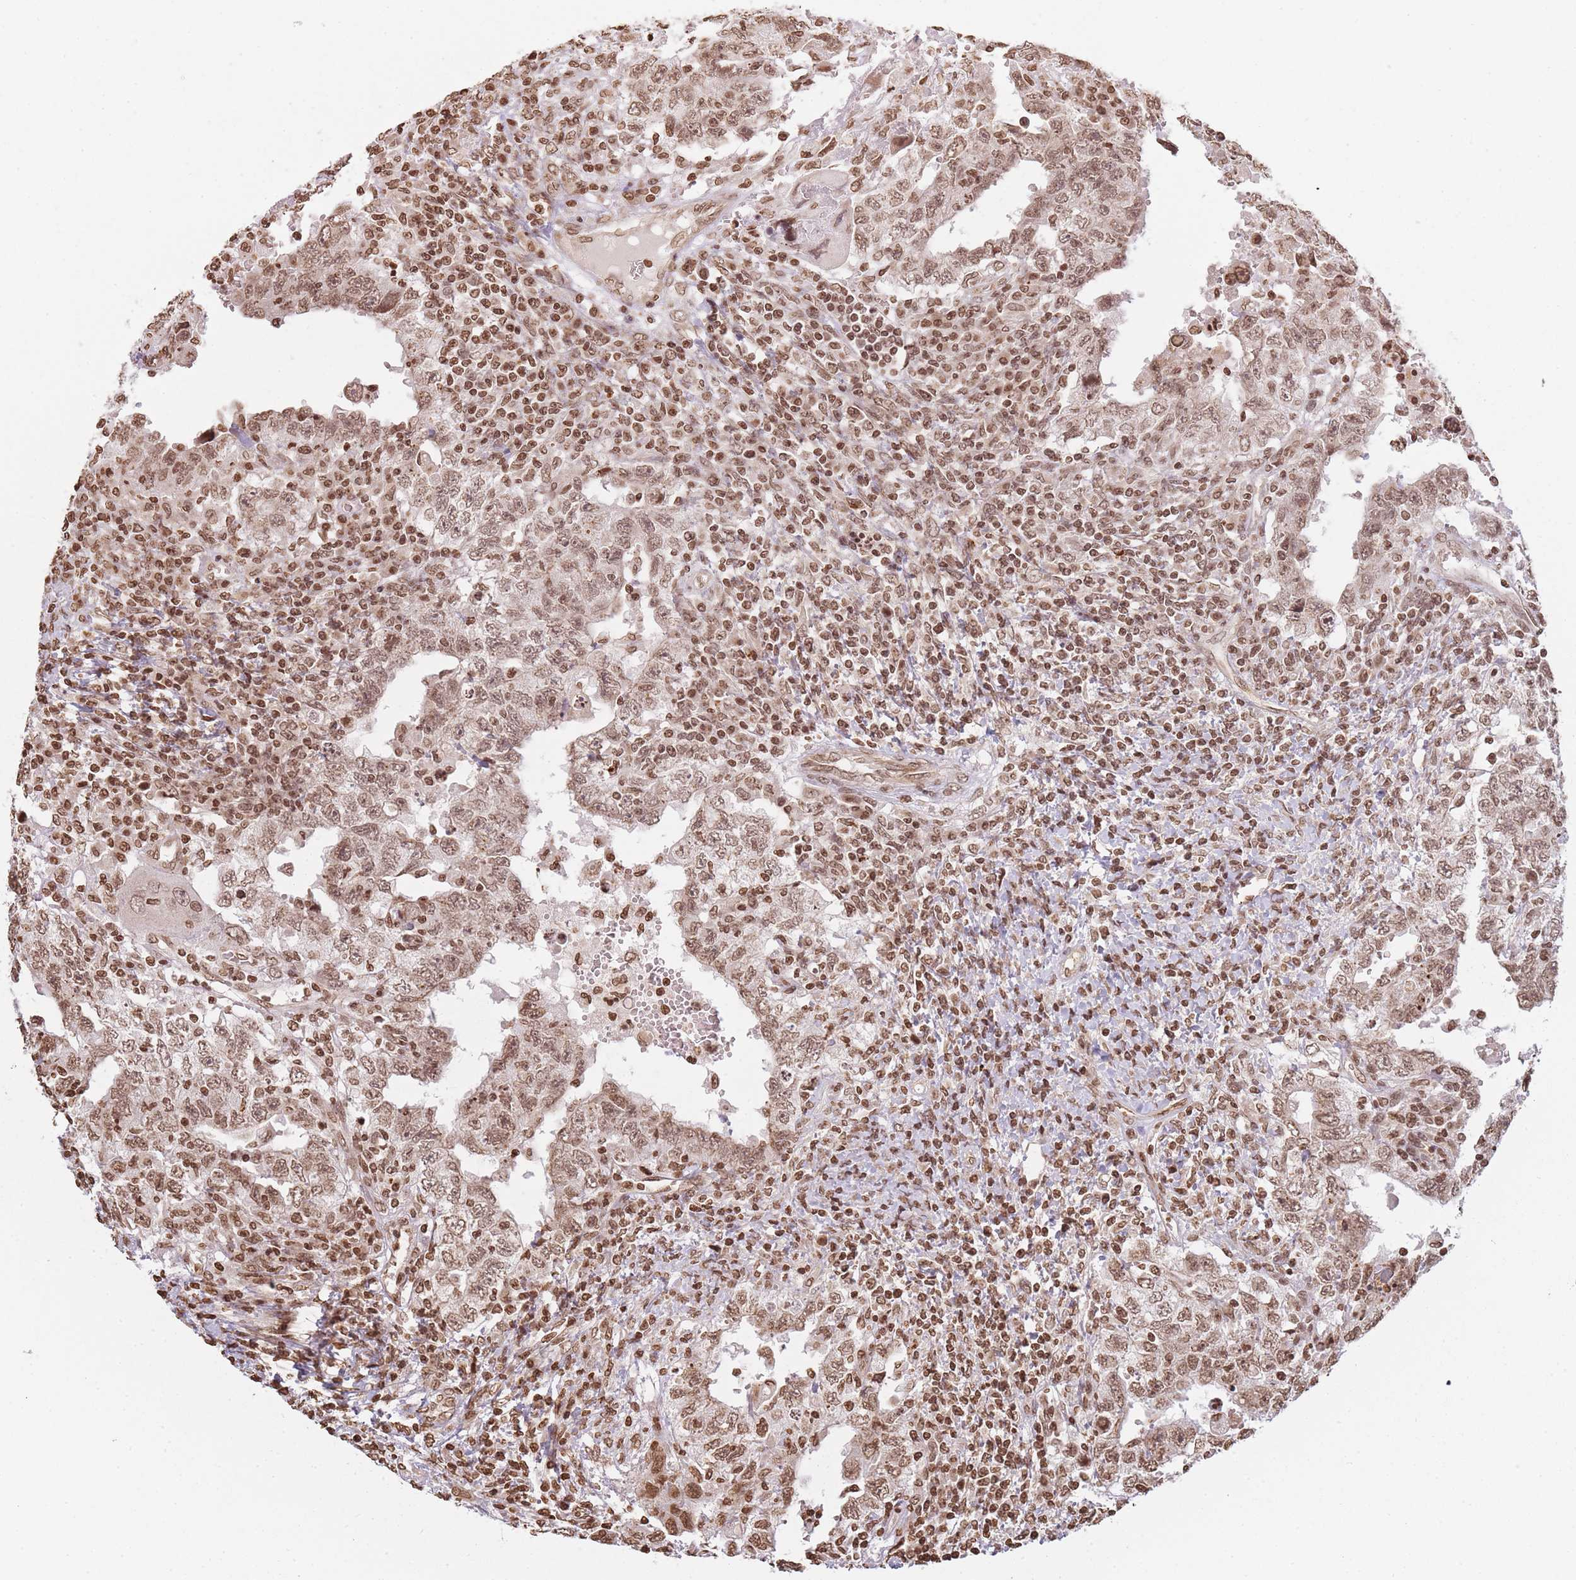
{"staining": {"intensity": "moderate", "quantity": ">75%", "location": "nuclear"}, "tissue": "testis cancer", "cell_type": "Tumor cells", "image_type": "cancer", "snomed": [{"axis": "morphology", "description": "Carcinoma, Embryonal, NOS"}, {"axis": "topography", "description": "Testis"}], "caption": "Brown immunohistochemical staining in human testis embryonal carcinoma exhibits moderate nuclear staining in approximately >75% of tumor cells. (IHC, brightfield microscopy, high magnification).", "gene": "WWTR1", "patient": {"sex": "male", "age": 26}}